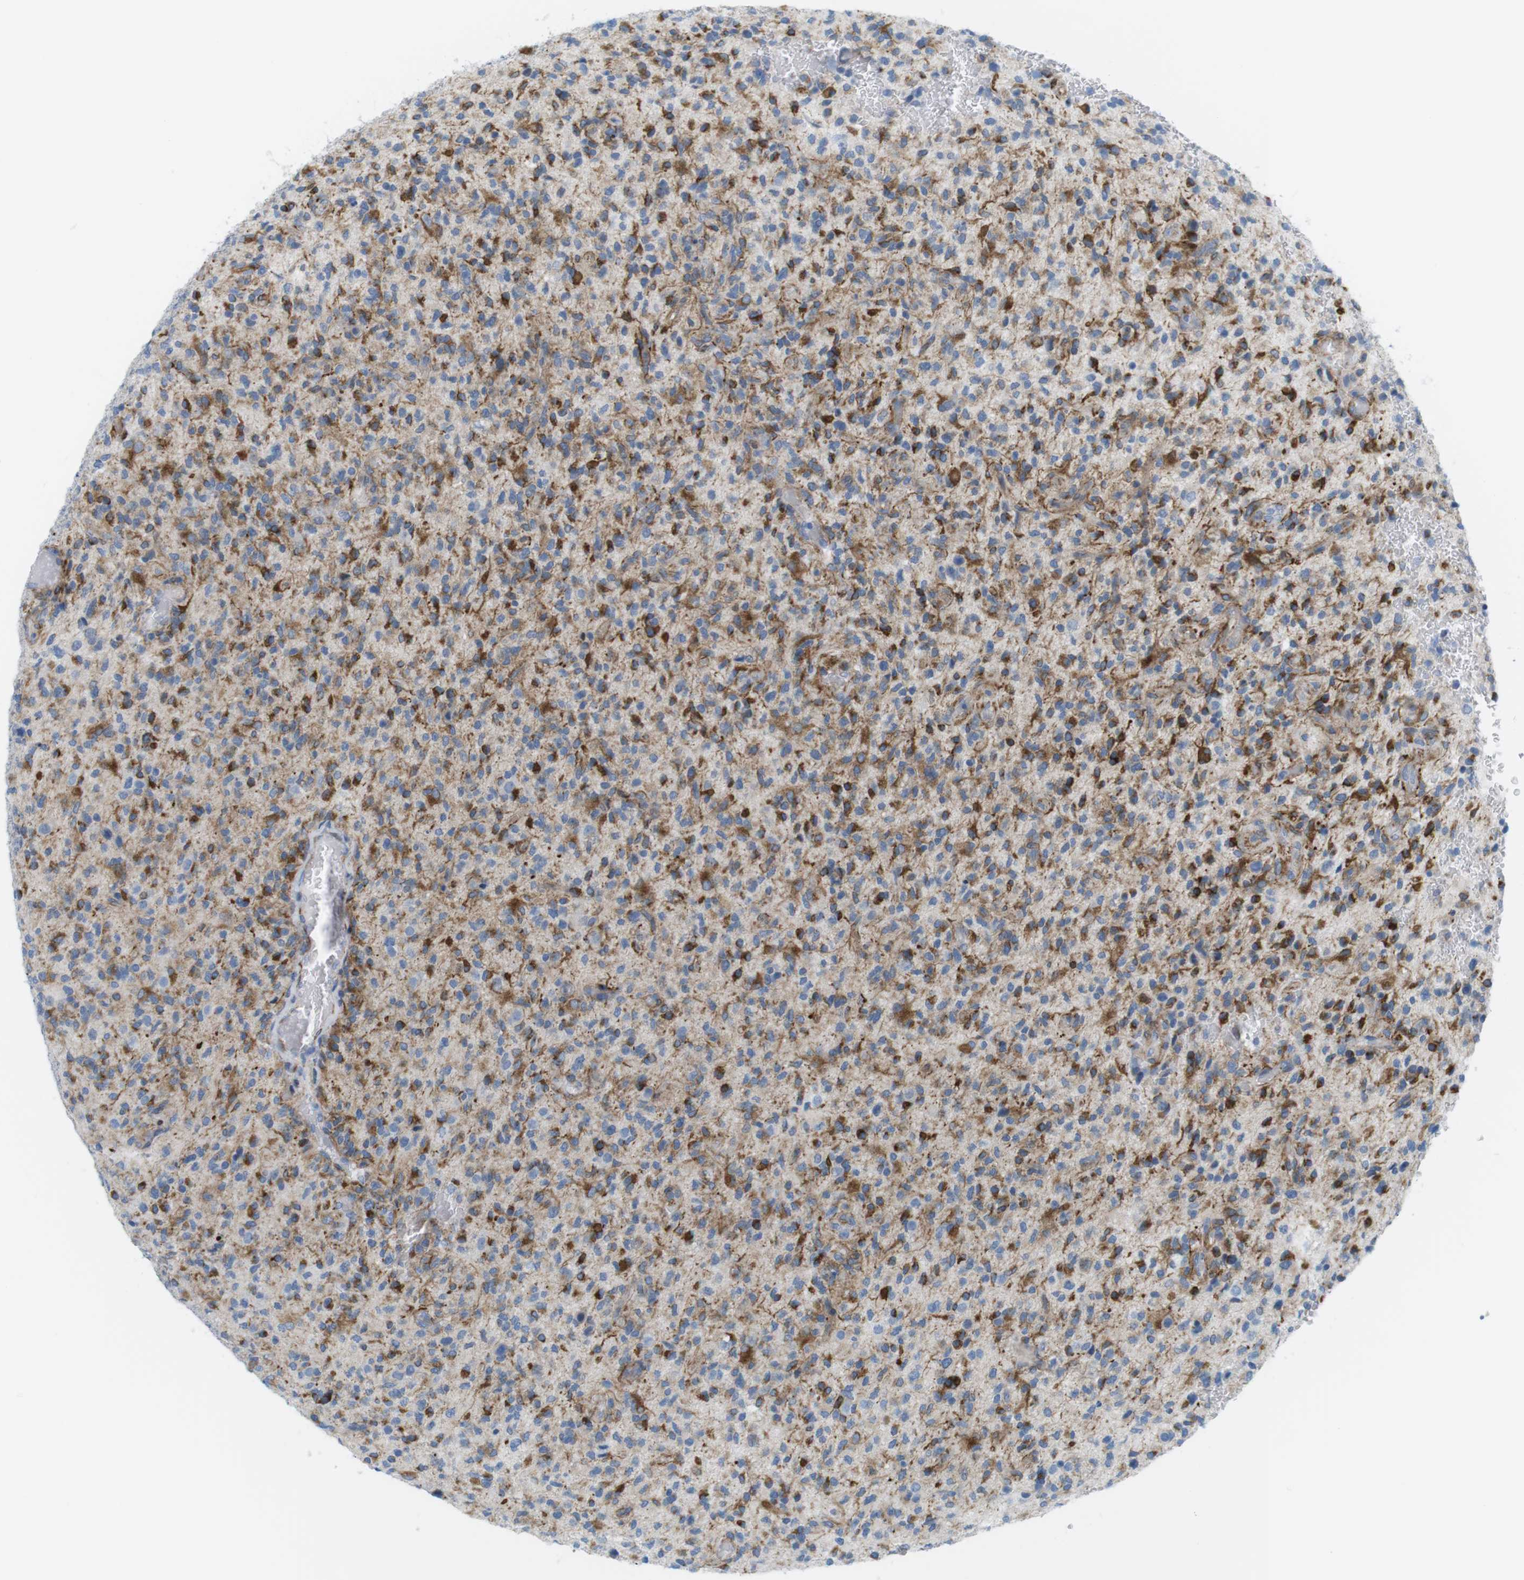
{"staining": {"intensity": "strong", "quantity": "25%-75%", "location": "cytoplasmic/membranous"}, "tissue": "glioma", "cell_type": "Tumor cells", "image_type": "cancer", "snomed": [{"axis": "morphology", "description": "Glioma, malignant, High grade"}, {"axis": "topography", "description": "Brain"}], "caption": "Glioma stained for a protein (brown) reveals strong cytoplasmic/membranous positive staining in approximately 25%-75% of tumor cells.", "gene": "MYH9", "patient": {"sex": "male", "age": 71}}